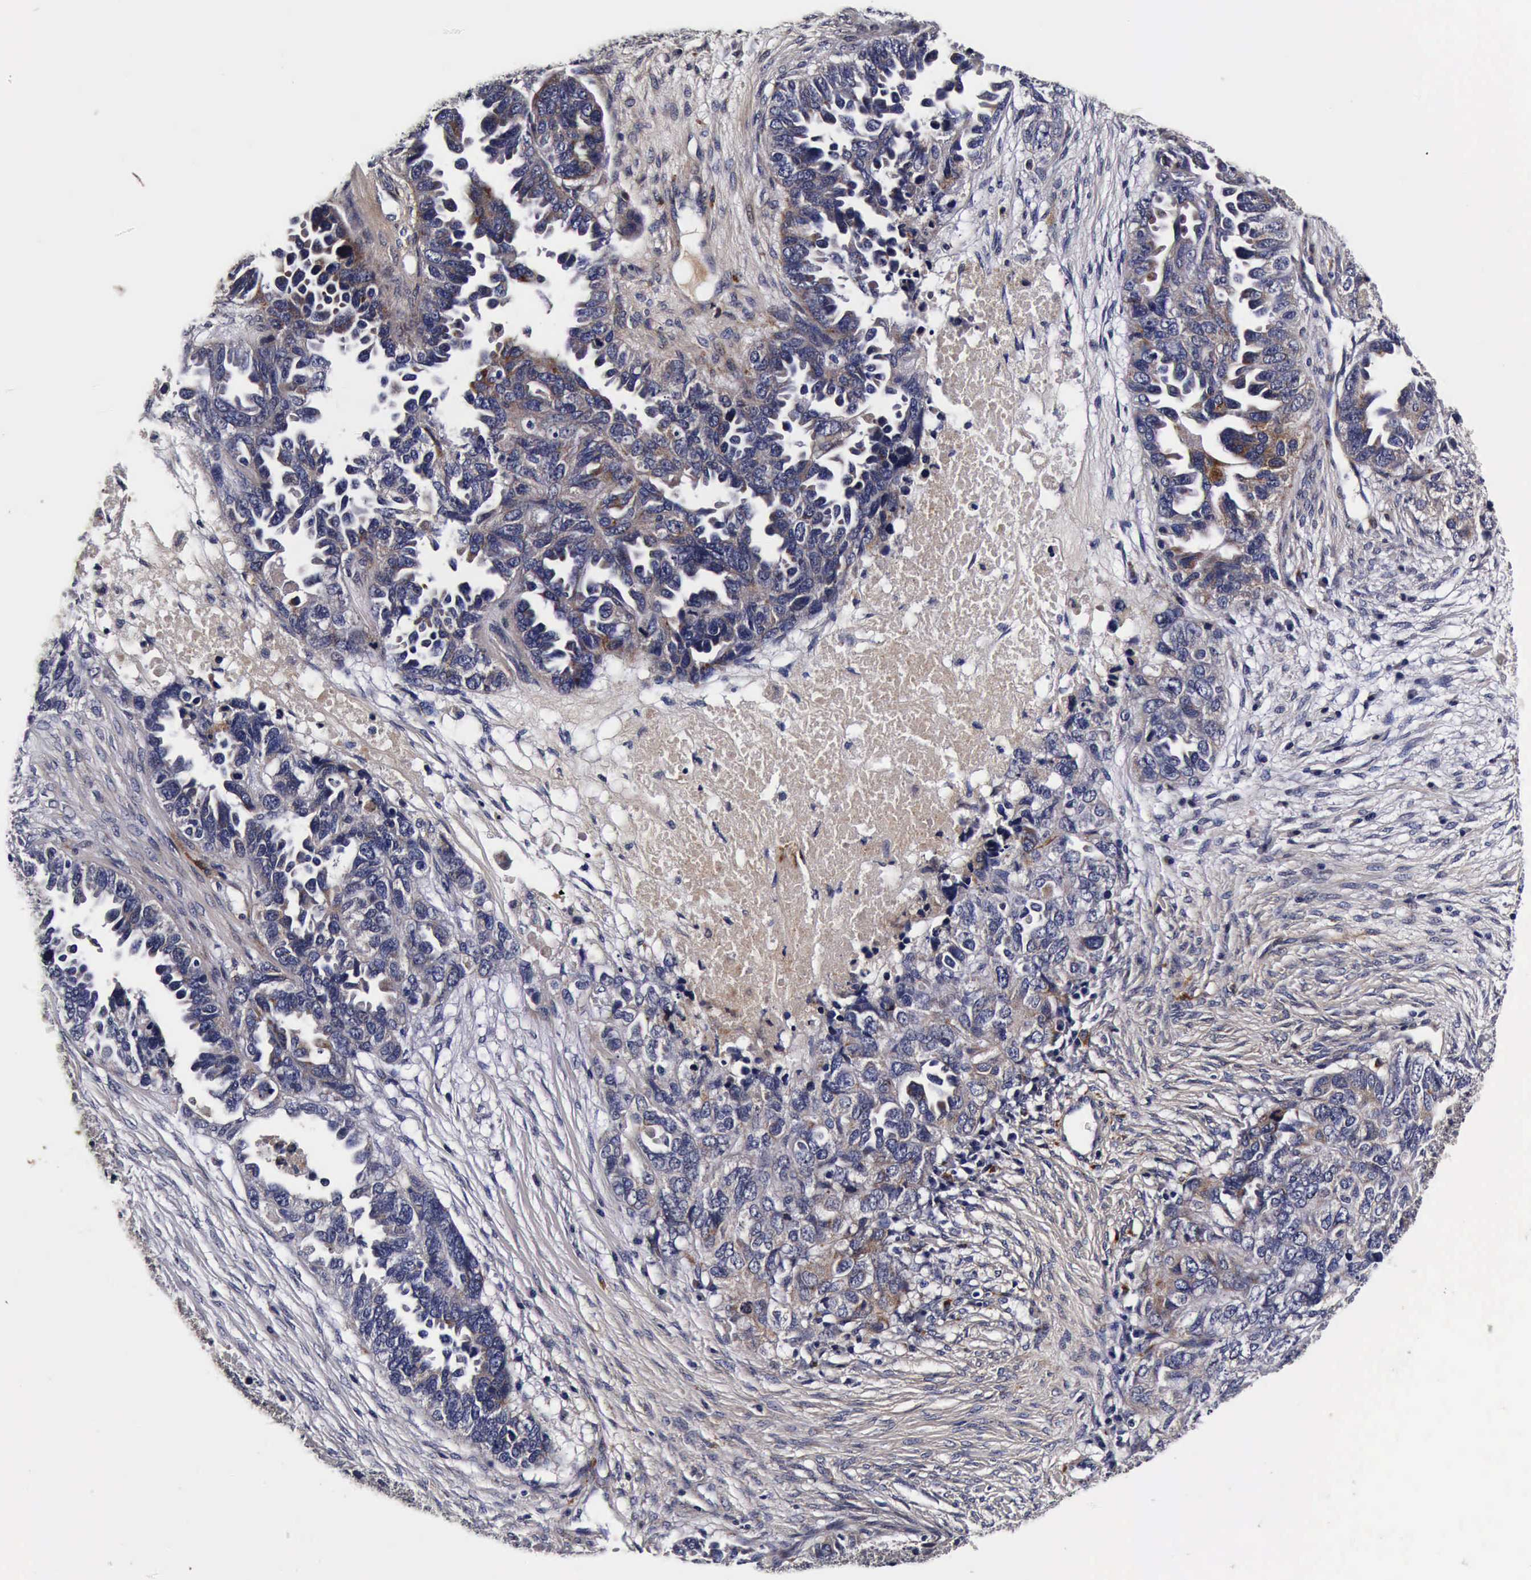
{"staining": {"intensity": "weak", "quantity": "25%-75%", "location": "cytoplasmic/membranous"}, "tissue": "ovarian cancer", "cell_type": "Tumor cells", "image_type": "cancer", "snomed": [{"axis": "morphology", "description": "Cystadenocarcinoma, serous, NOS"}, {"axis": "topography", "description": "Ovary"}], "caption": "Tumor cells demonstrate low levels of weak cytoplasmic/membranous staining in about 25%-75% of cells in human serous cystadenocarcinoma (ovarian). (DAB = brown stain, brightfield microscopy at high magnification).", "gene": "CST3", "patient": {"sex": "female", "age": 82}}